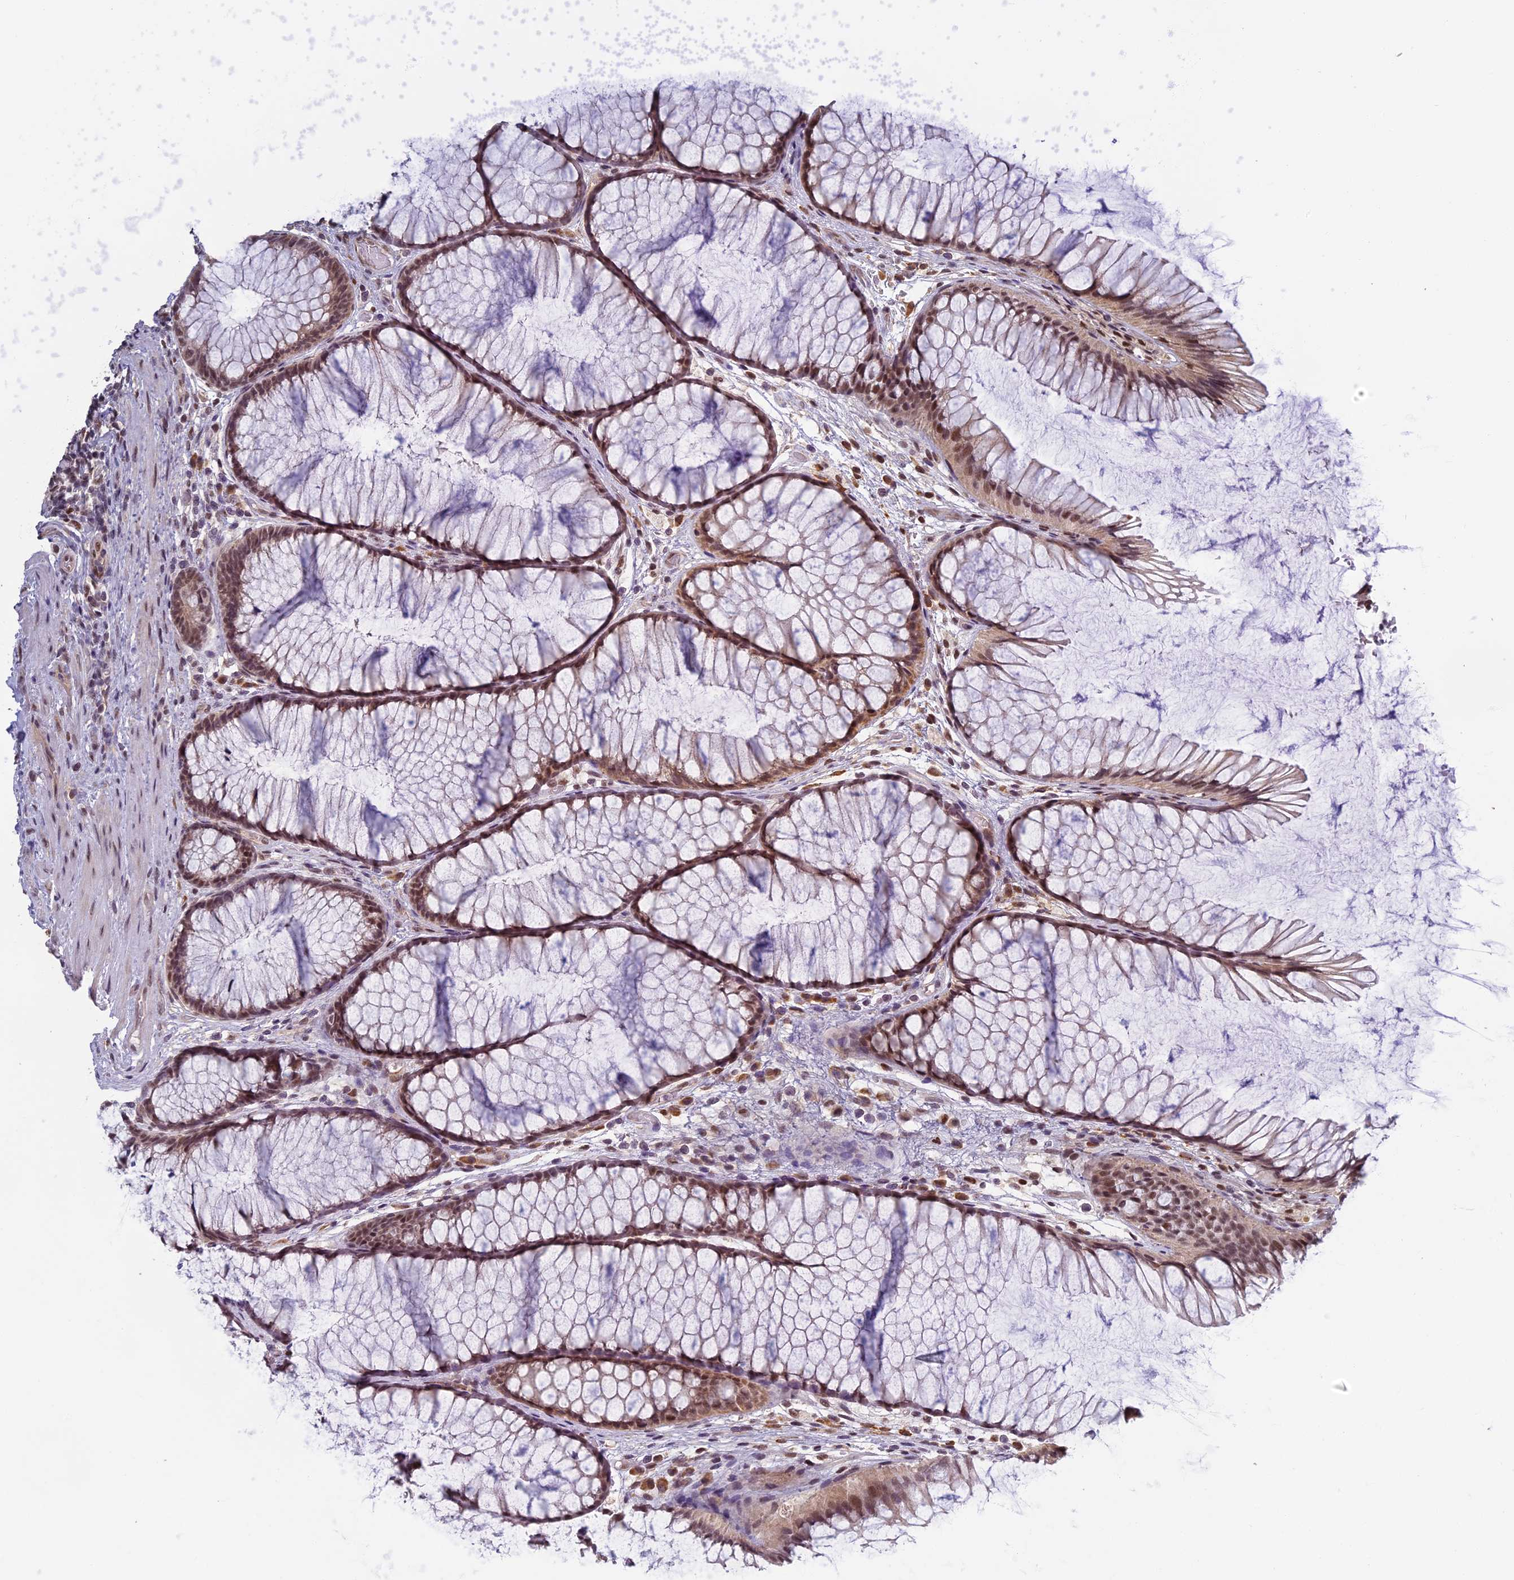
{"staining": {"intensity": "weak", "quantity": "25%-75%", "location": "cytoplasmic/membranous"}, "tissue": "colon", "cell_type": "Endothelial cells", "image_type": "normal", "snomed": [{"axis": "morphology", "description": "Normal tissue, NOS"}, {"axis": "topography", "description": "Colon"}], "caption": "Weak cytoplasmic/membranous protein positivity is present in approximately 25%-75% of endothelial cells in colon.", "gene": "MORF4L1", "patient": {"sex": "female", "age": 82}}